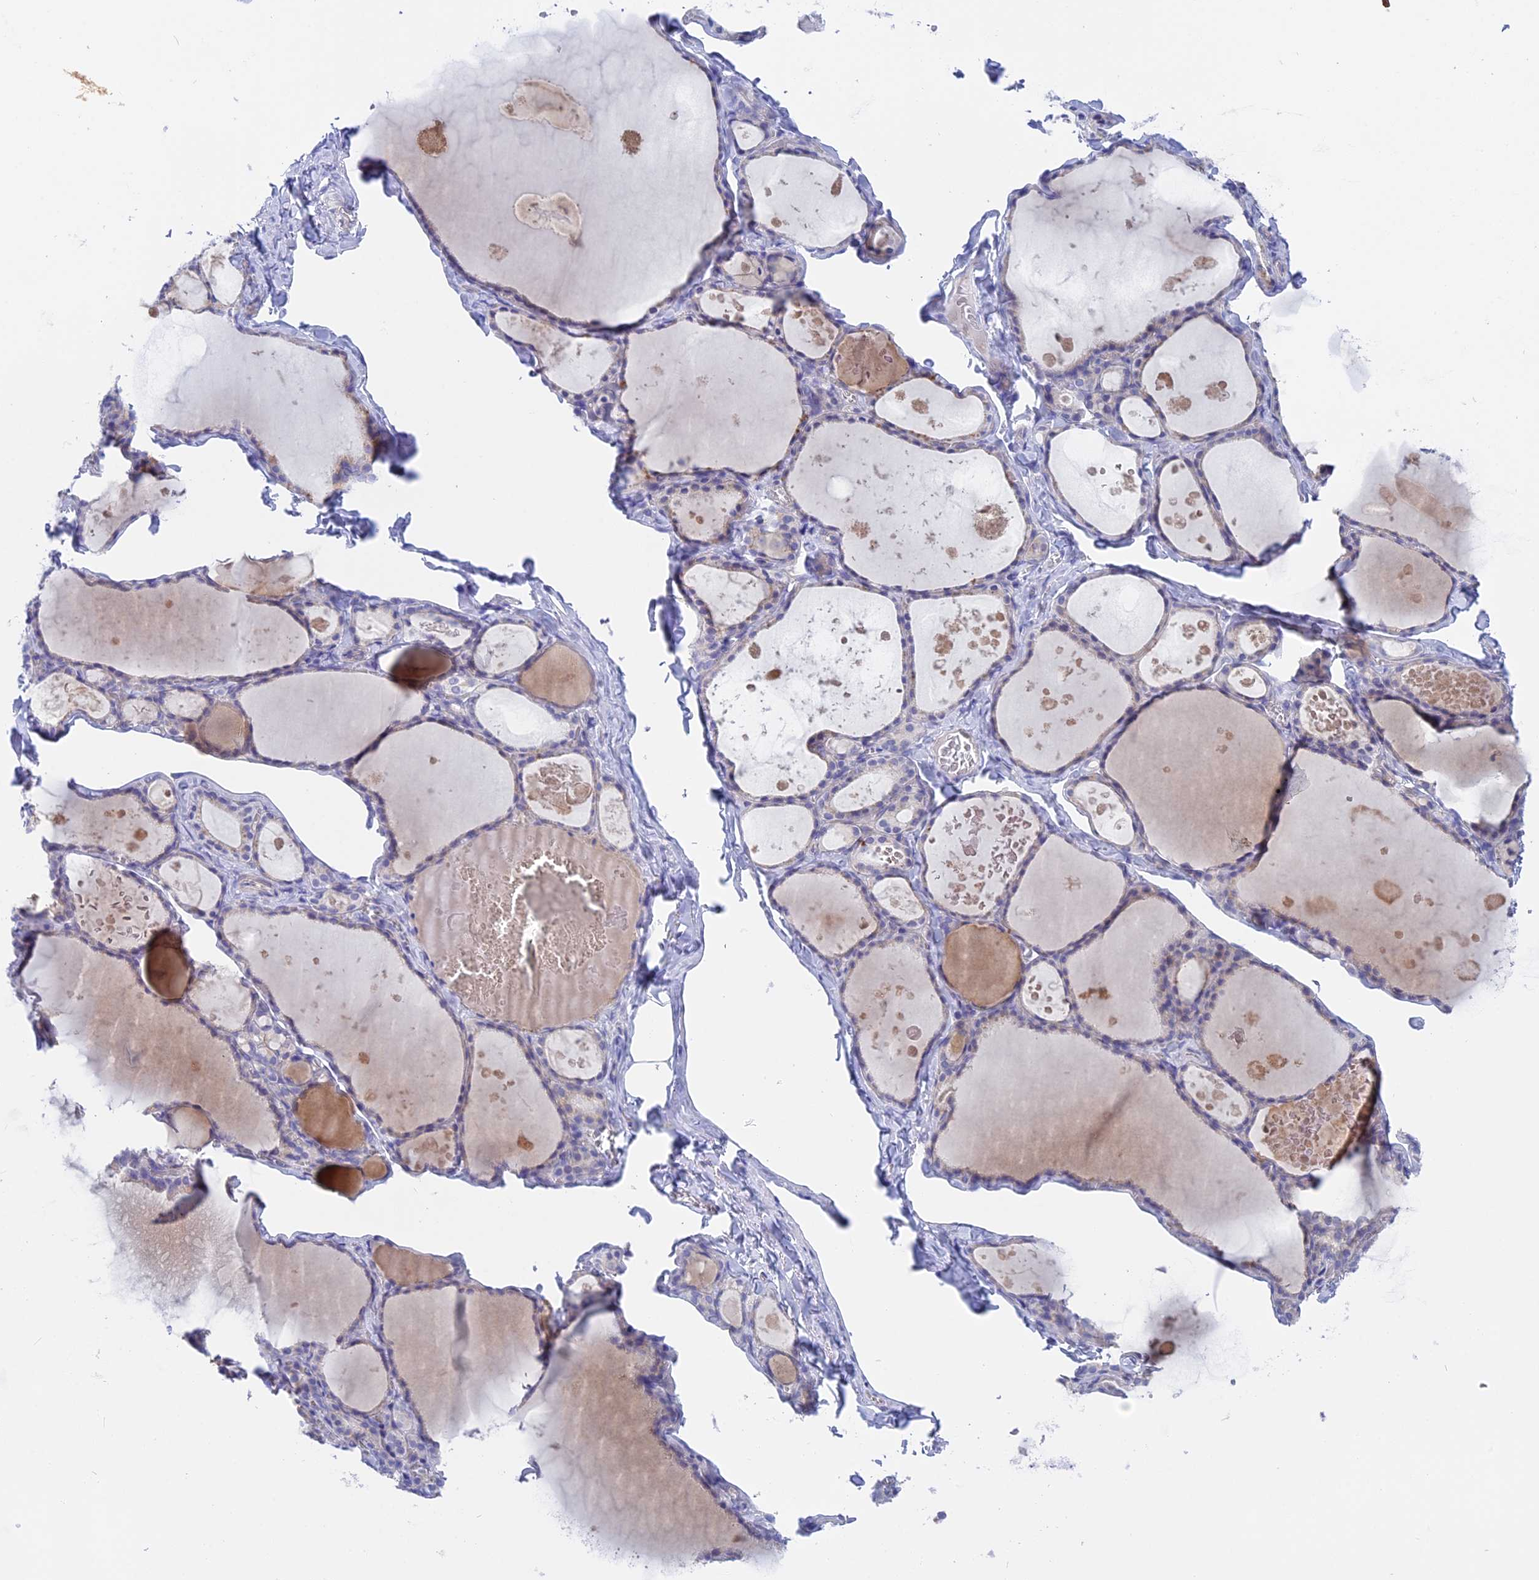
{"staining": {"intensity": "negative", "quantity": "none", "location": "none"}, "tissue": "thyroid gland", "cell_type": "Glandular cells", "image_type": "normal", "snomed": [{"axis": "morphology", "description": "Normal tissue, NOS"}, {"axis": "topography", "description": "Thyroid gland"}], "caption": "High power microscopy photomicrograph of an IHC histopathology image of unremarkable thyroid gland, revealing no significant staining in glandular cells. (DAB immunohistochemistry (IHC) with hematoxylin counter stain).", "gene": "GLB1L", "patient": {"sex": "male", "age": 56}}